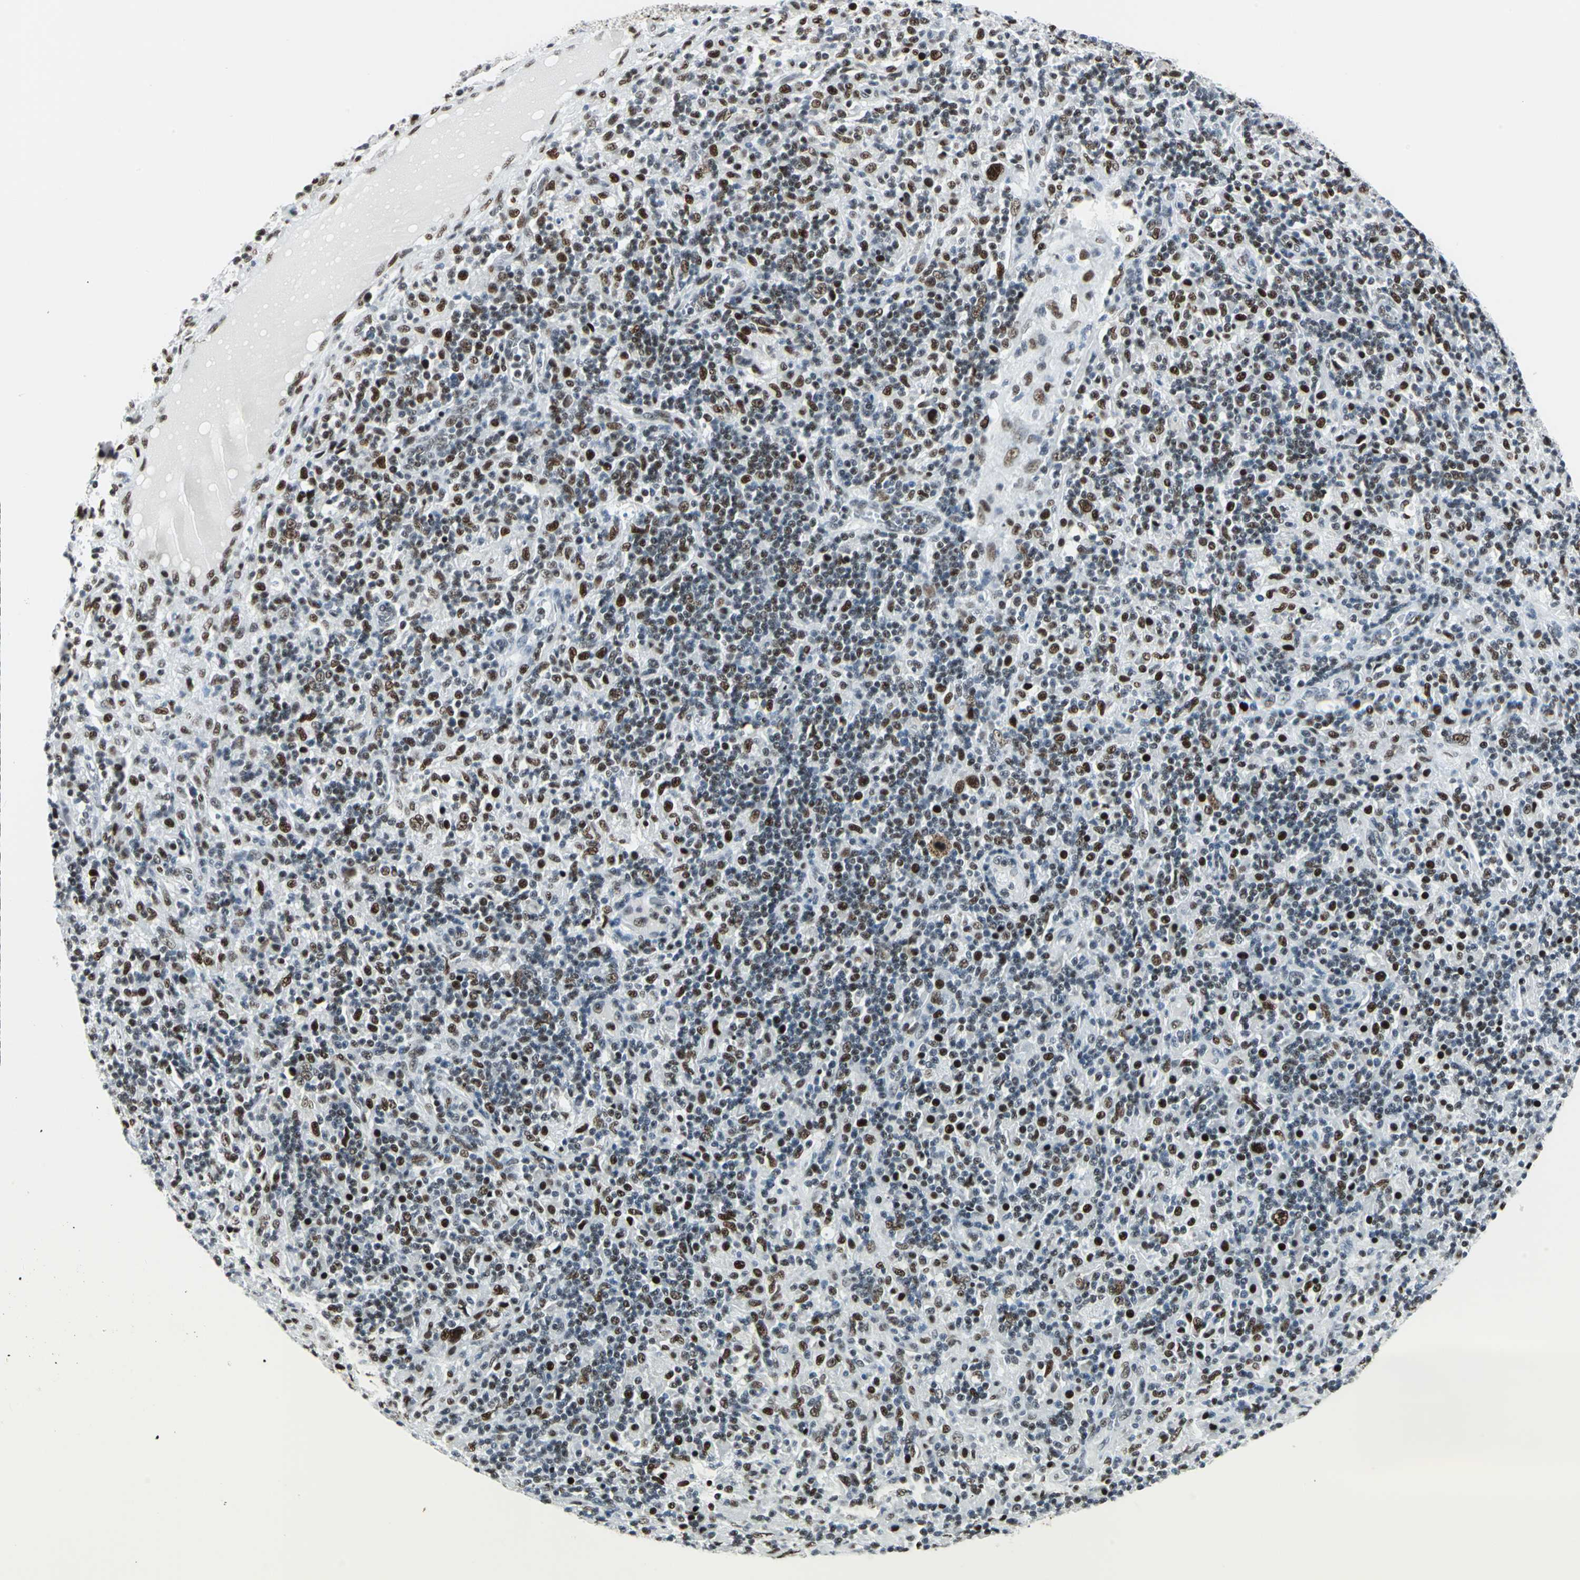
{"staining": {"intensity": "strong", "quantity": "25%-75%", "location": "nuclear"}, "tissue": "lymphoma", "cell_type": "Tumor cells", "image_type": "cancer", "snomed": [{"axis": "morphology", "description": "Hodgkin's disease, NOS"}, {"axis": "topography", "description": "Lymph node"}], "caption": "DAB immunohistochemical staining of human Hodgkin's disease exhibits strong nuclear protein staining in about 25%-75% of tumor cells. (DAB (3,3'-diaminobenzidine) = brown stain, brightfield microscopy at high magnification).", "gene": "HDAC2", "patient": {"sex": "male", "age": 70}}